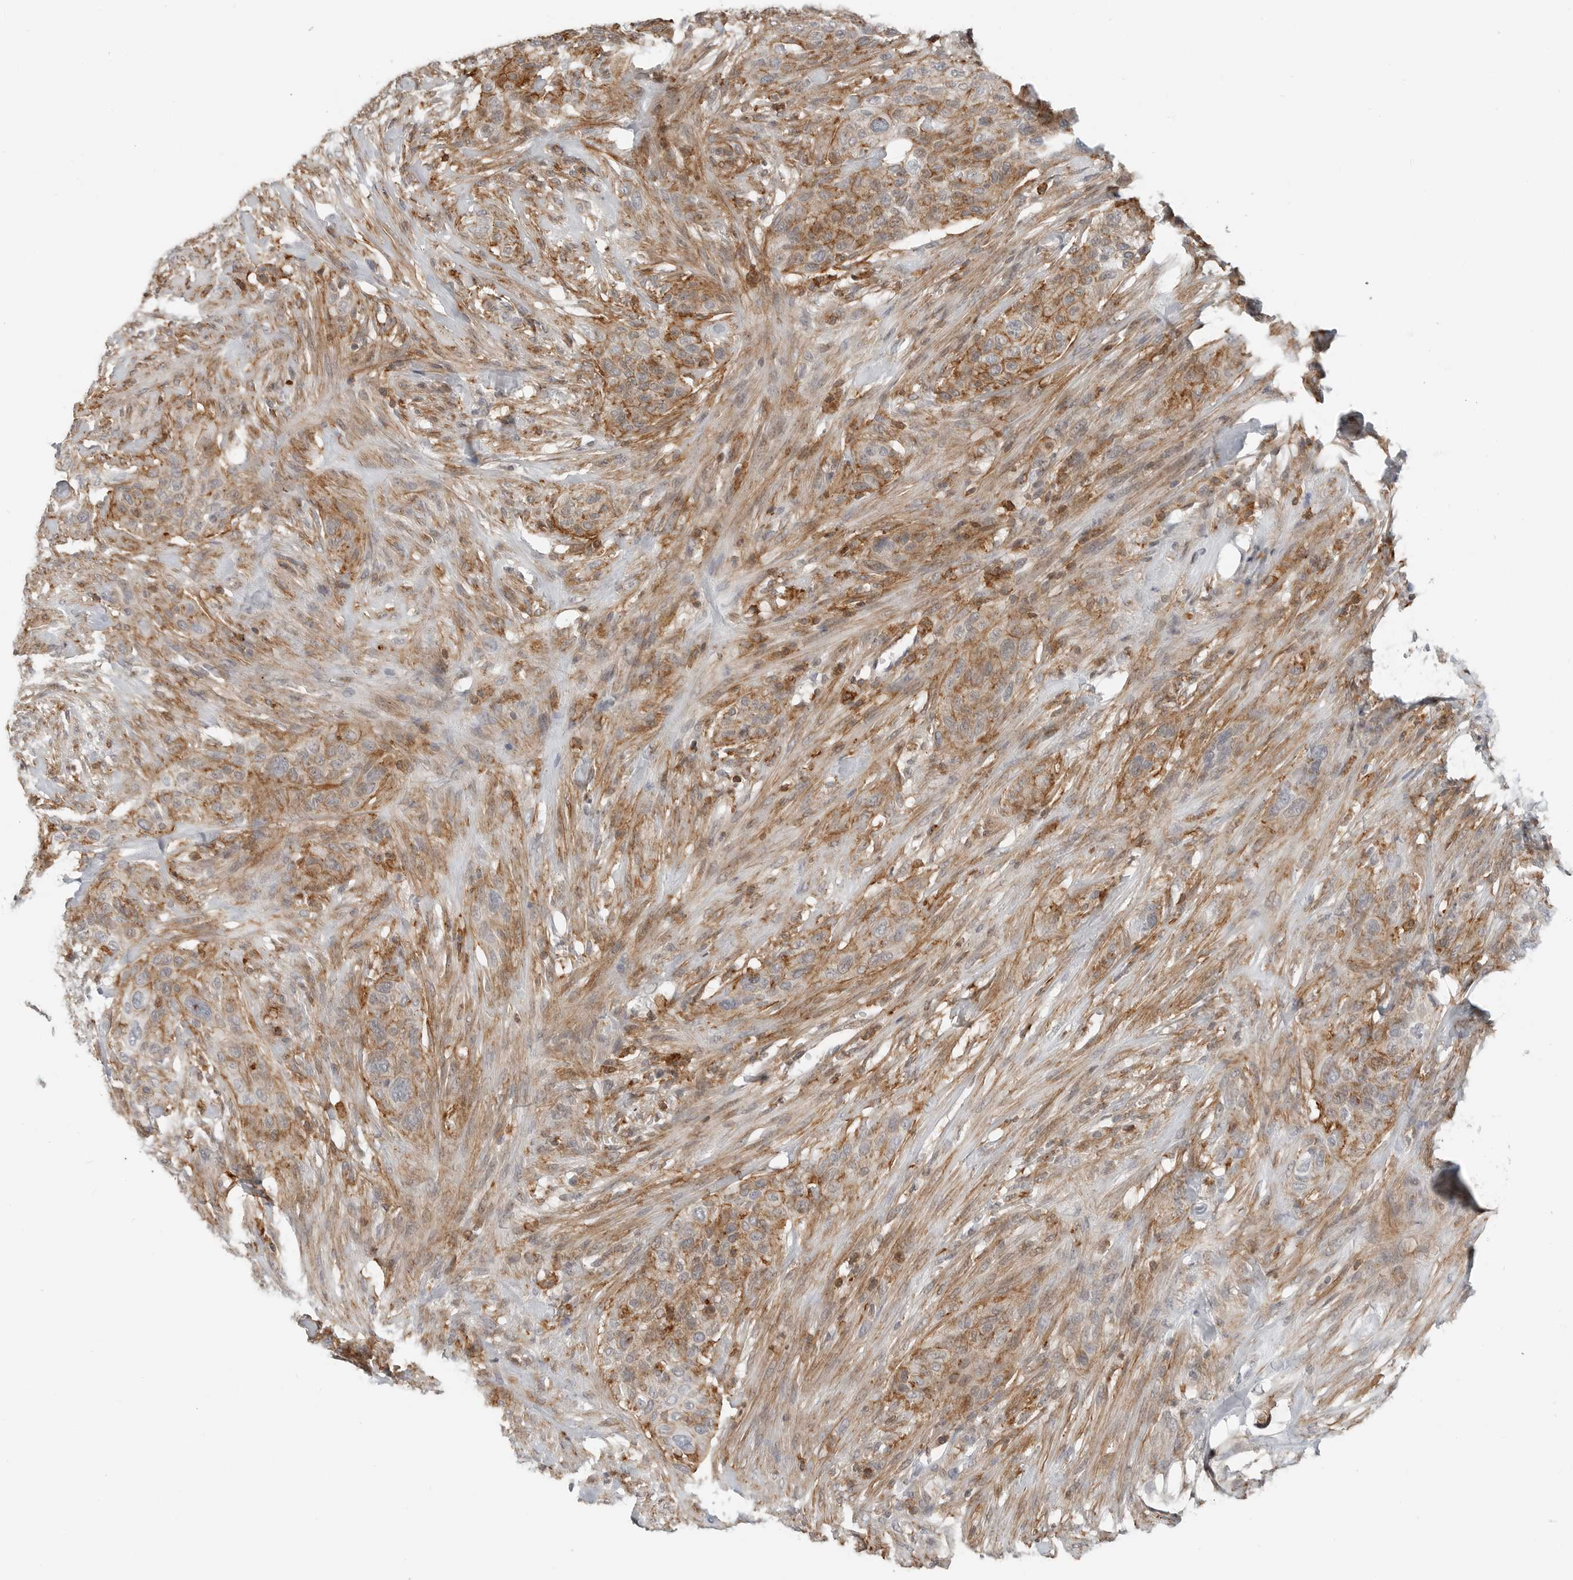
{"staining": {"intensity": "moderate", "quantity": ">75%", "location": "cytoplasmic/membranous"}, "tissue": "urothelial cancer", "cell_type": "Tumor cells", "image_type": "cancer", "snomed": [{"axis": "morphology", "description": "Urothelial carcinoma, High grade"}, {"axis": "topography", "description": "Urinary bladder"}], "caption": "Urothelial carcinoma (high-grade) stained for a protein displays moderate cytoplasmic/membranous positivity in tumor cells.", "gene": "LEFTY2", "patient": {"sex": "male", "age": 35}}